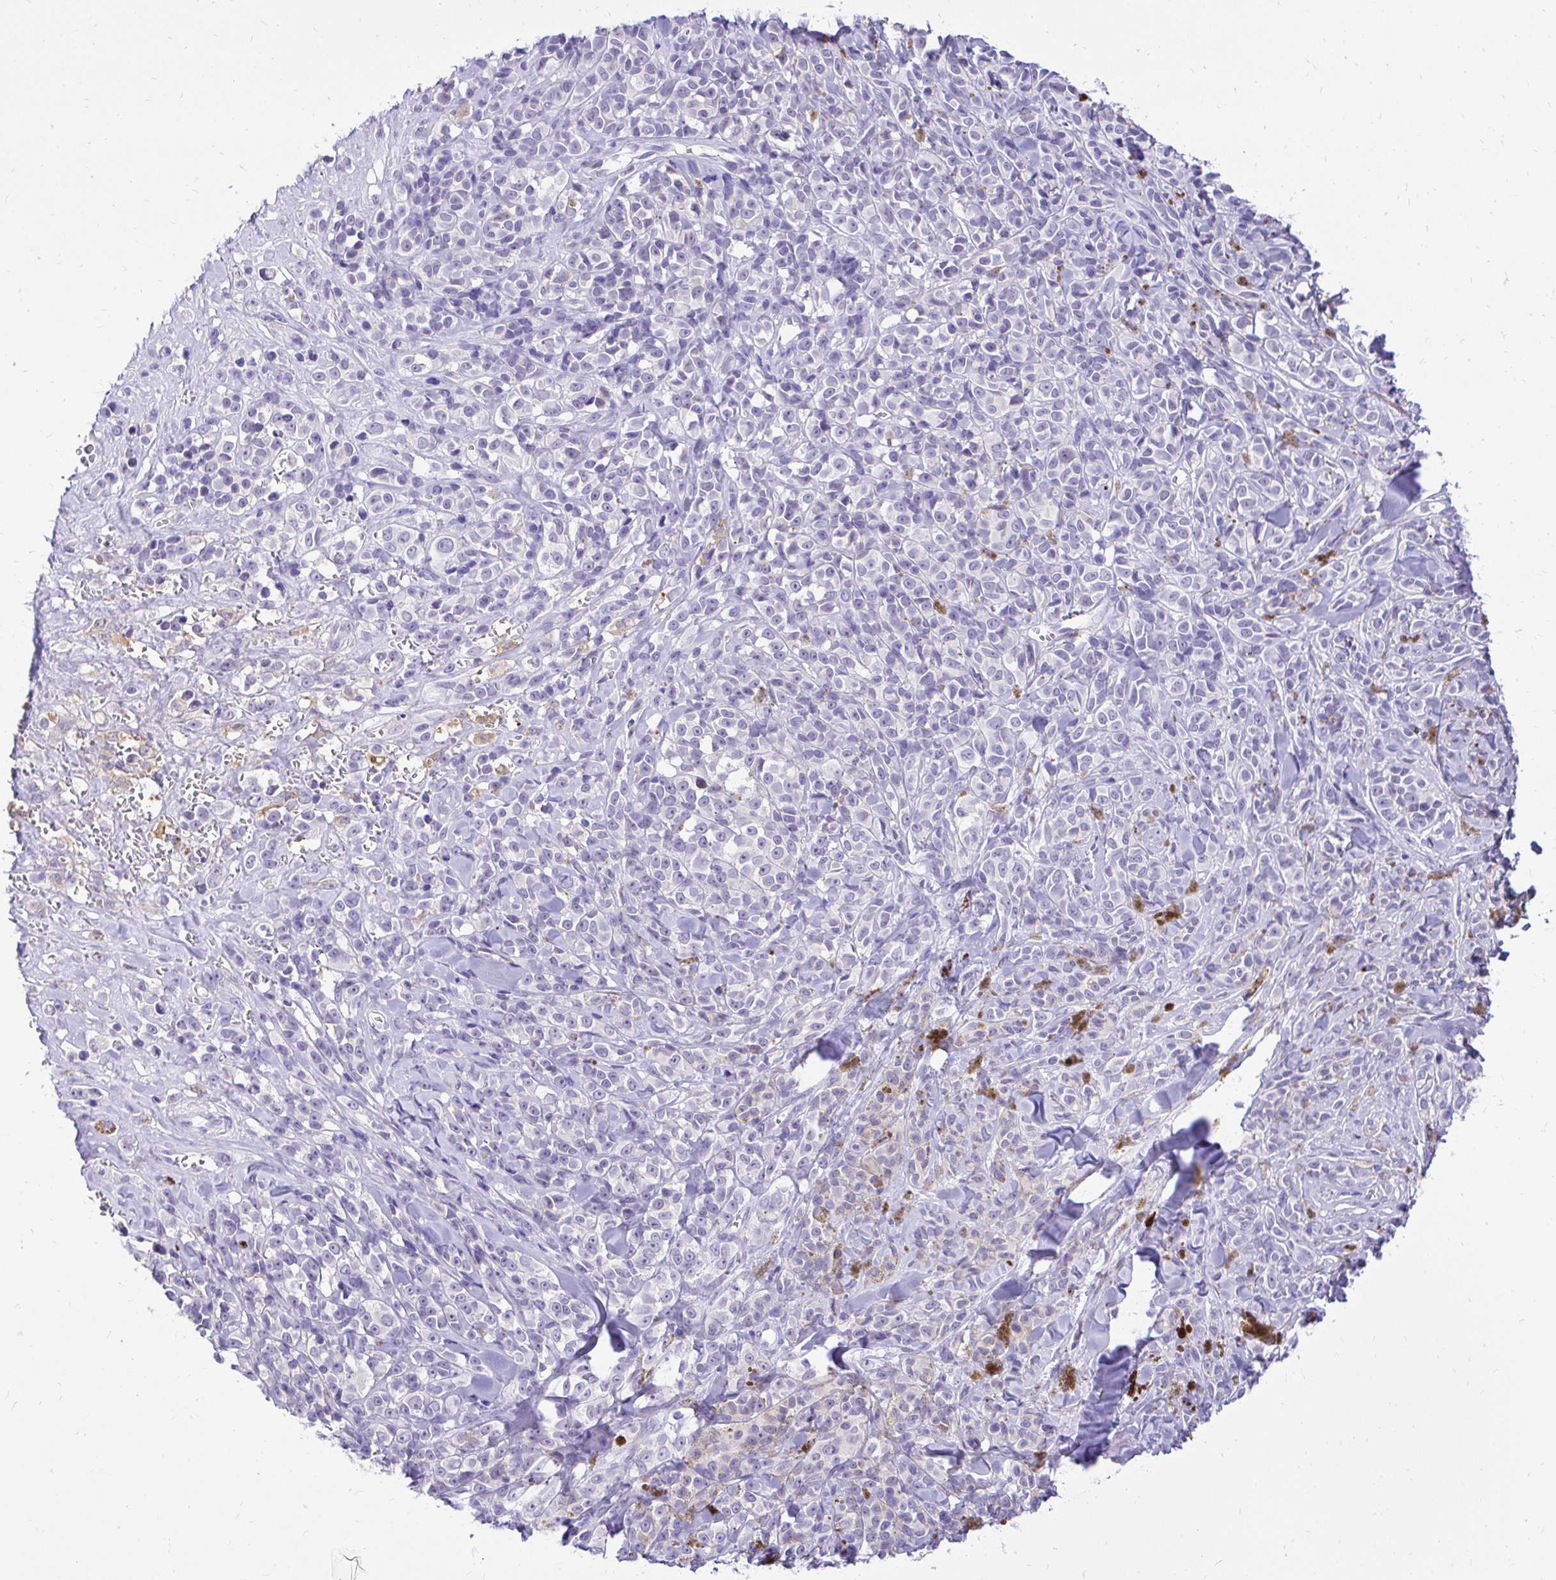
{"staining": {"intensity": "negative", "quantity": "none", "location": "none"}, "tissue": "melanoma", "cell_type": "Tumor cells", "image_type": "cancer", "snomed": [{"axis": "morphology", "description": "Malignant melanoma, NOS"}, {"axis": "topography", "description": "Skin"}], "caption": "IHC image of neoplastic tissue: human malignant melanoma stained with DAB (3,3'-diaminobenzidine) reveals no significant protein positivity in tumor cells.", "gene": "FATE1", "patient": {"sex": "male", "age": 85}}